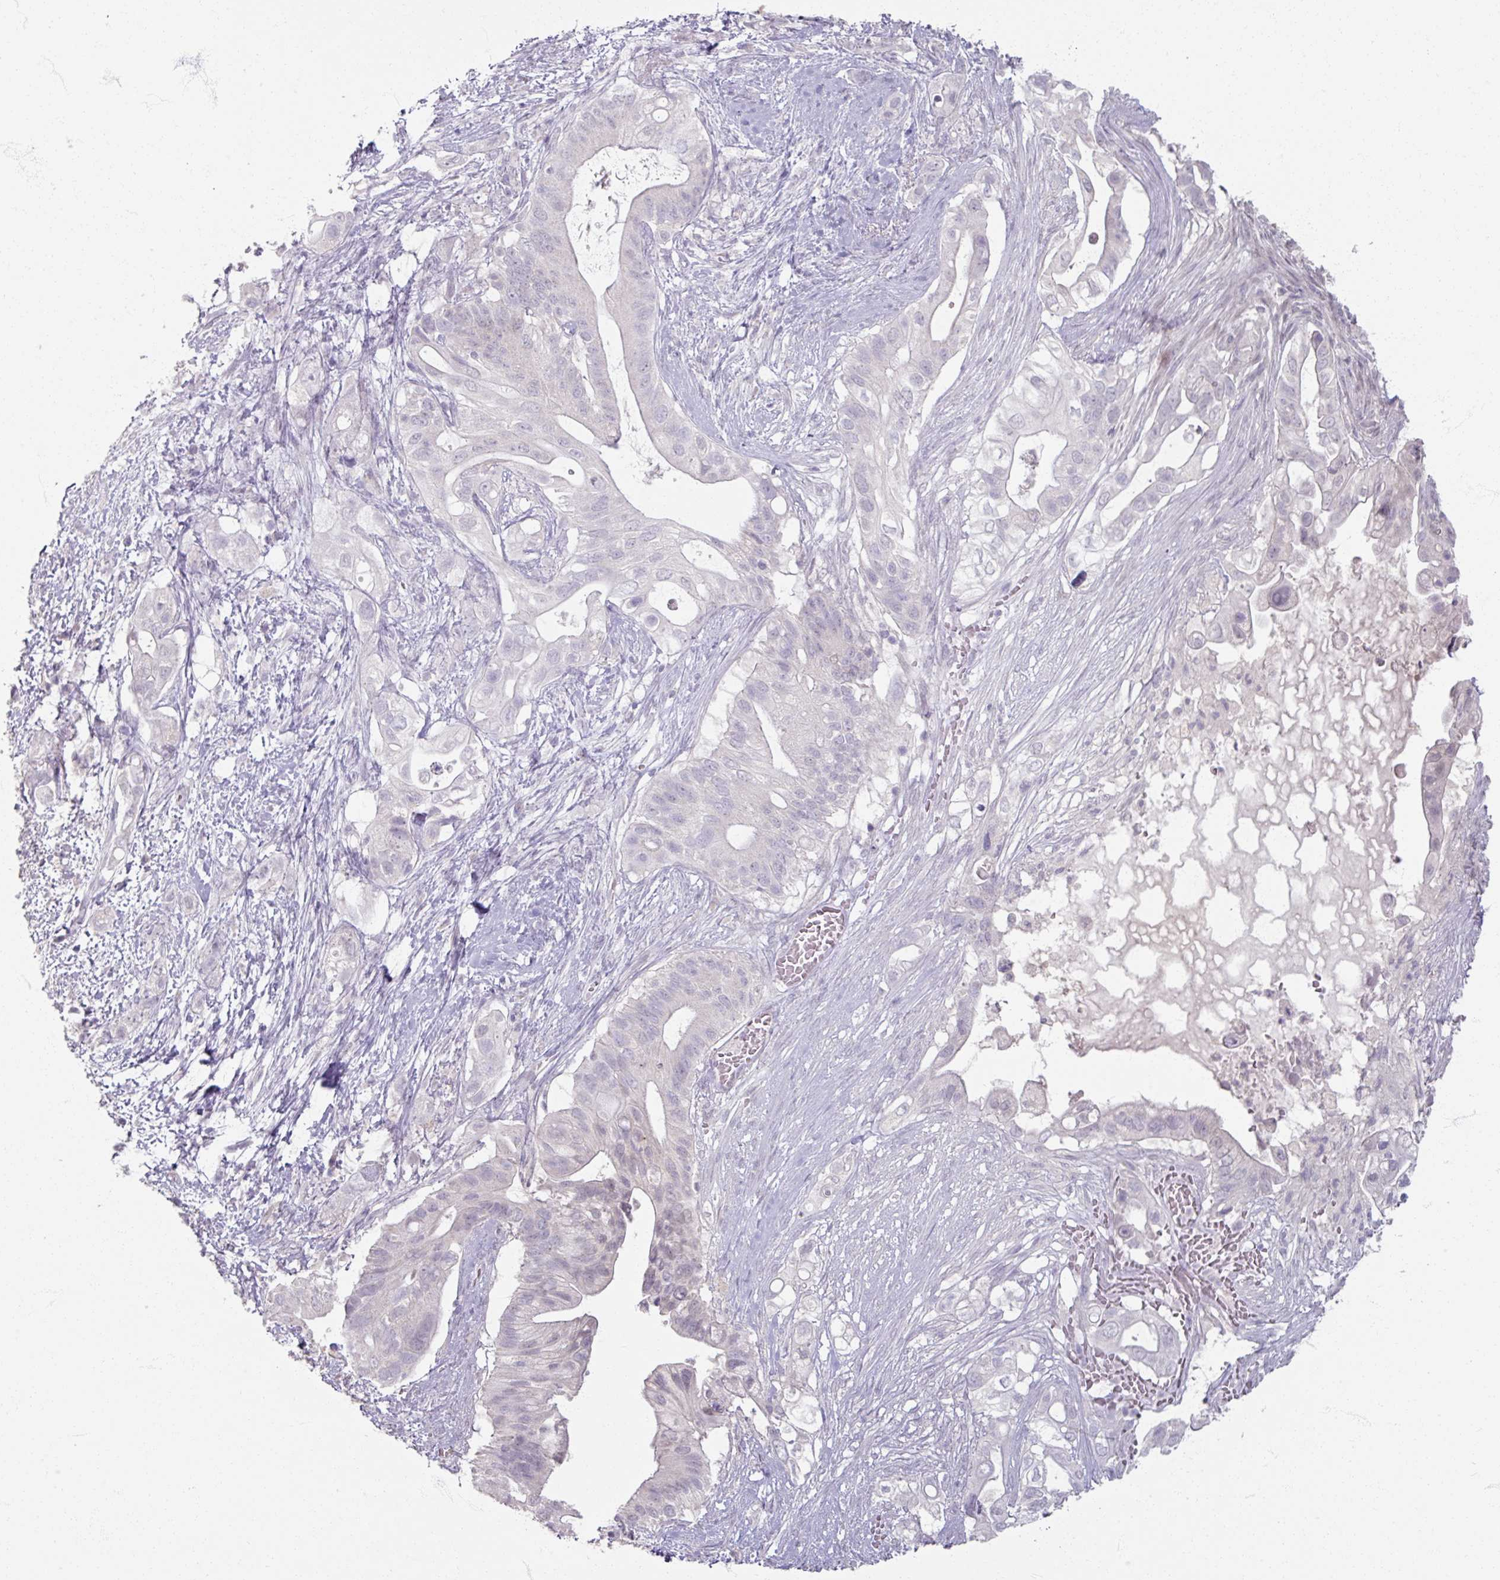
{"staining": {"intensity": "negative", "quantity": "none", "location": "none"}, "tissue": "pancreatic cancer", "cell_type": "Tumor cells", "image_type": "cancer", "snomed": [{"axis": "morphology", "description": "Adenocarcinoma, NOS"}, {"axis": "topography", "description": "Pancreas"}], "caption": "Tumor cells show no significant protein expression in pancreatic cancer.", "gene": "SOX11", "patient": {"sex": "female", "age": 72}}